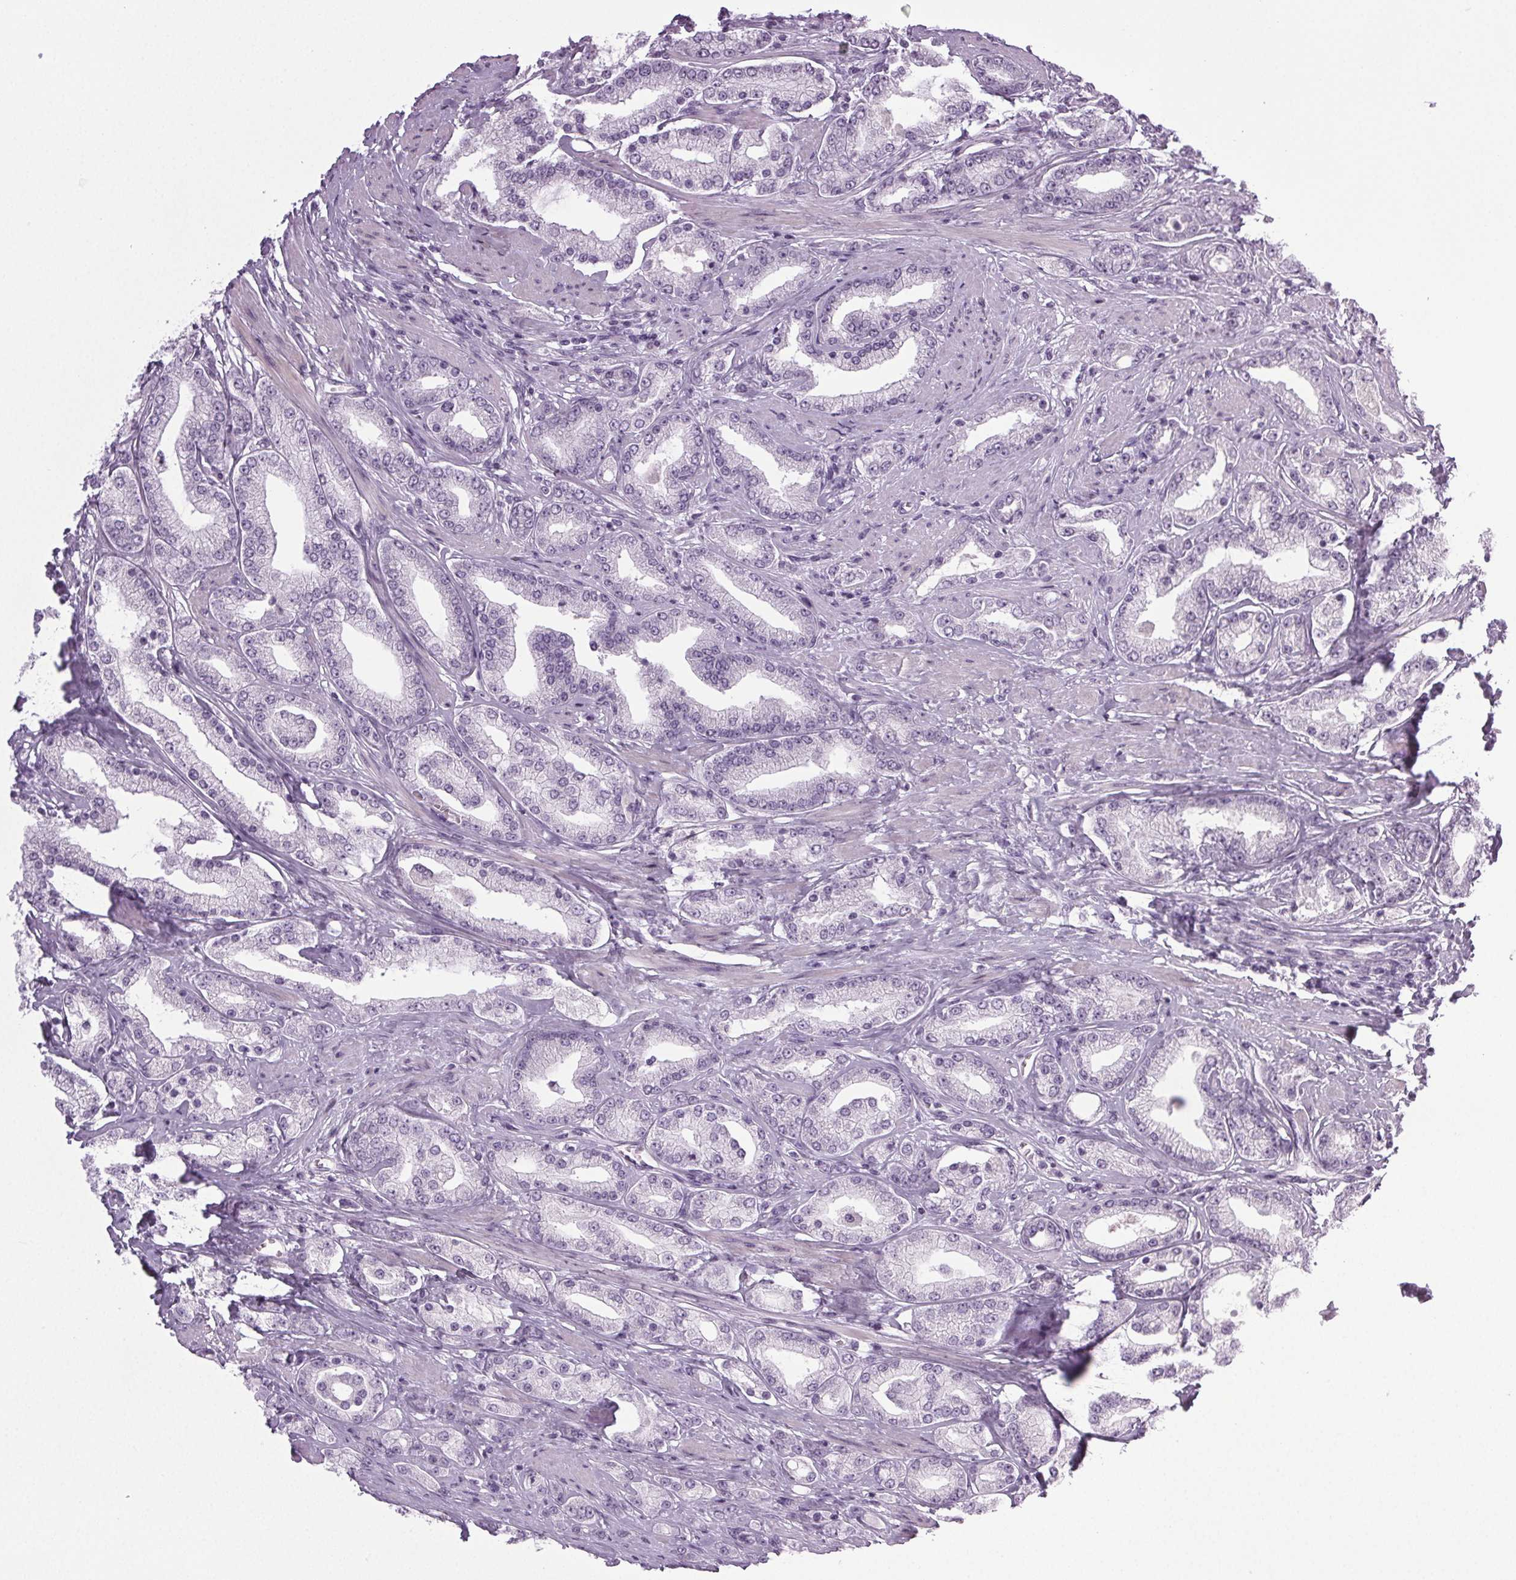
{"staining": {"intensity": "negative", "quantity": "none", "location": "none"}, "tissue": "prostate cancer", "cell_type": "Tumor cells", "image_type": "cancer", "snomed": [{"axis": "morphology", "description": "Adenocarcinoma, High grade"}, {"axis": "topography", "description": "Prostate"}], "caption": "An immunohistochemistry (IHC) histopathology image of adenocarcinoma (high-grade) (prostate) is shown. There is no staining in tumor cells of adenocarcinoma (high-grade) (prostate).", "gene": "IGF2BP1", "patient": {"sex": "male", "age": 67}}